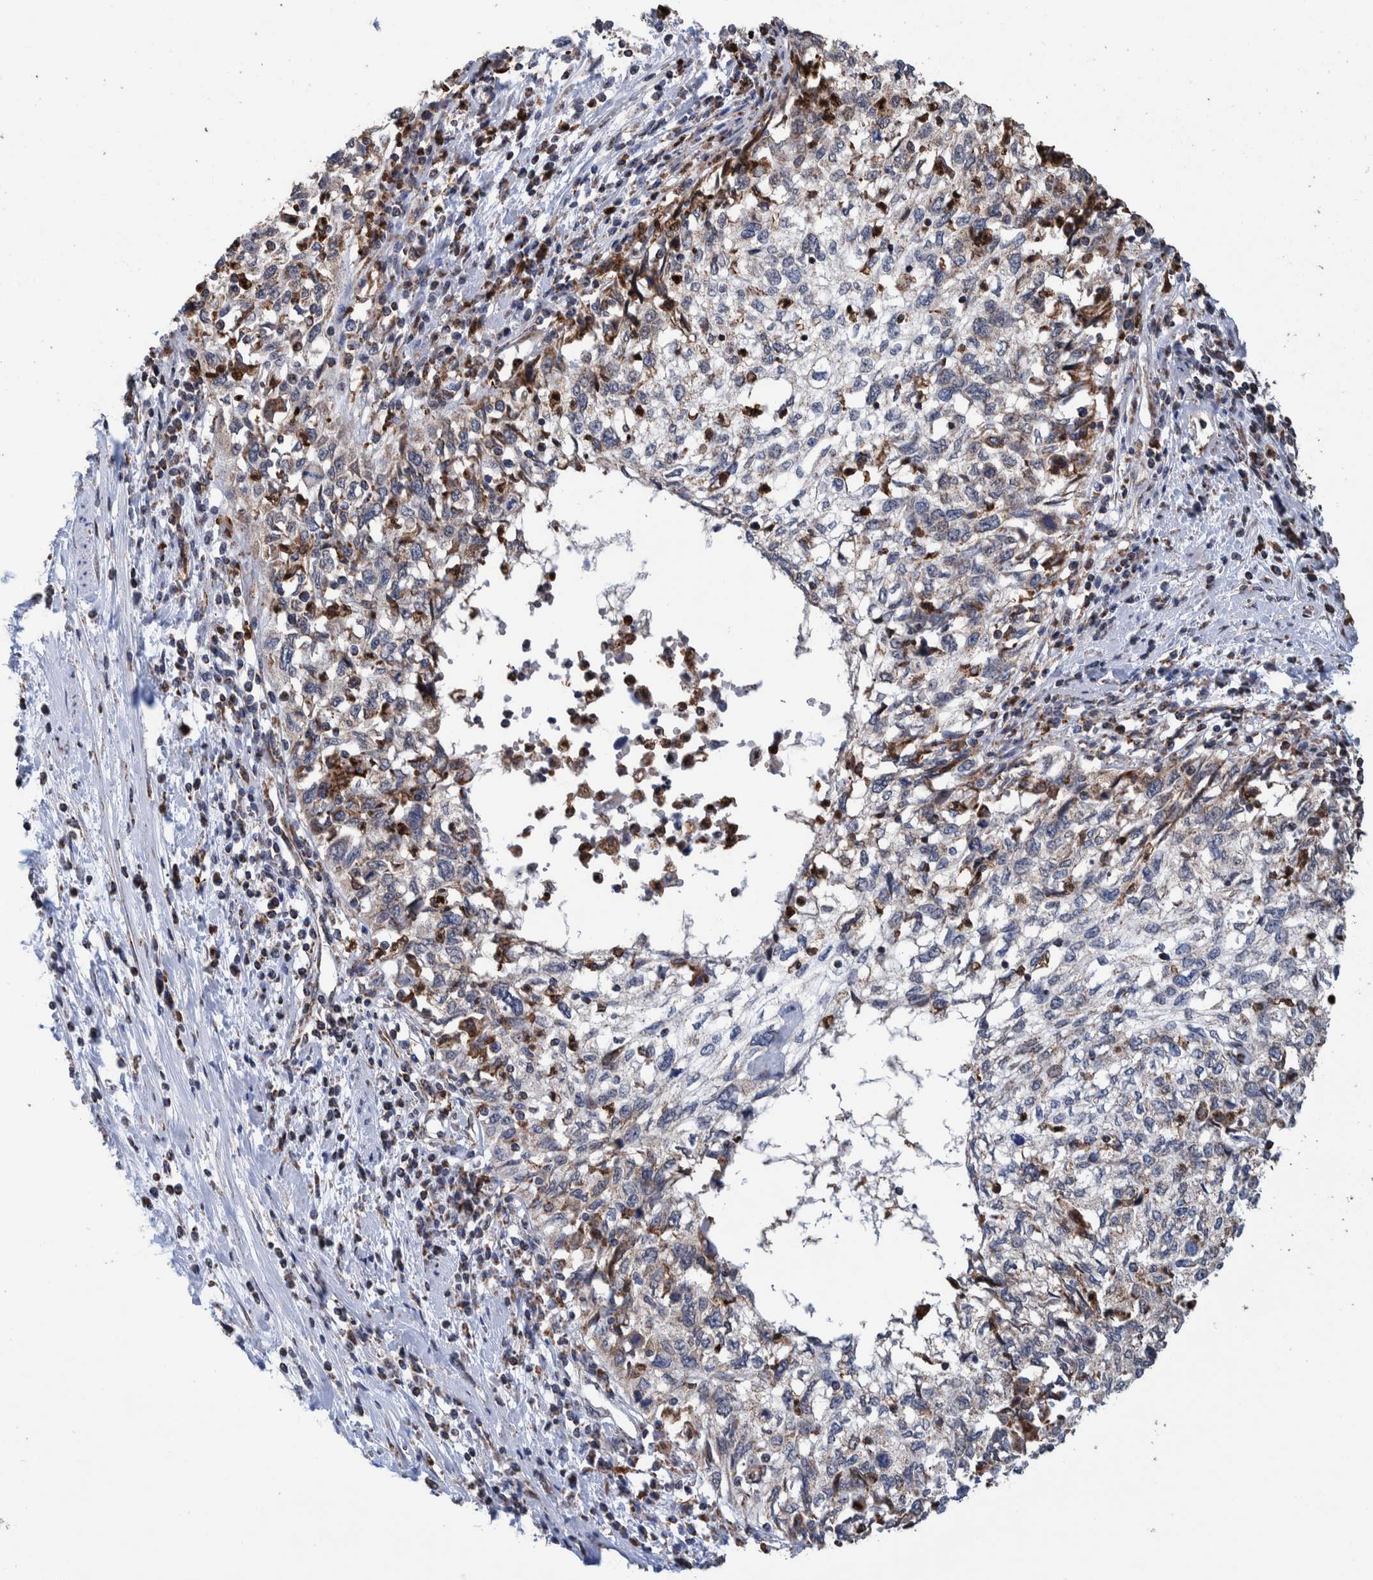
{"staining": {"intensity": "weak", "quantity": "<25%", "location": "cytoplasmic/membranous"}, "tissue": "cervical cancer", "cell_type": "Tumor cells", "image_type": "cancer", "snomed": [{"axis": "morphology", "description": "Squamous cell carcinoma, NOS"}, {"axis": "topography", "description": "Cervix"}], "caption": "This is a photomicrograph of IHC staining of cervical cancer (squamous cell carcinoma), which shows no positivity in tumor cells.", "gene": "DECR1", "patient": {"sex": "female", "age": 57}}